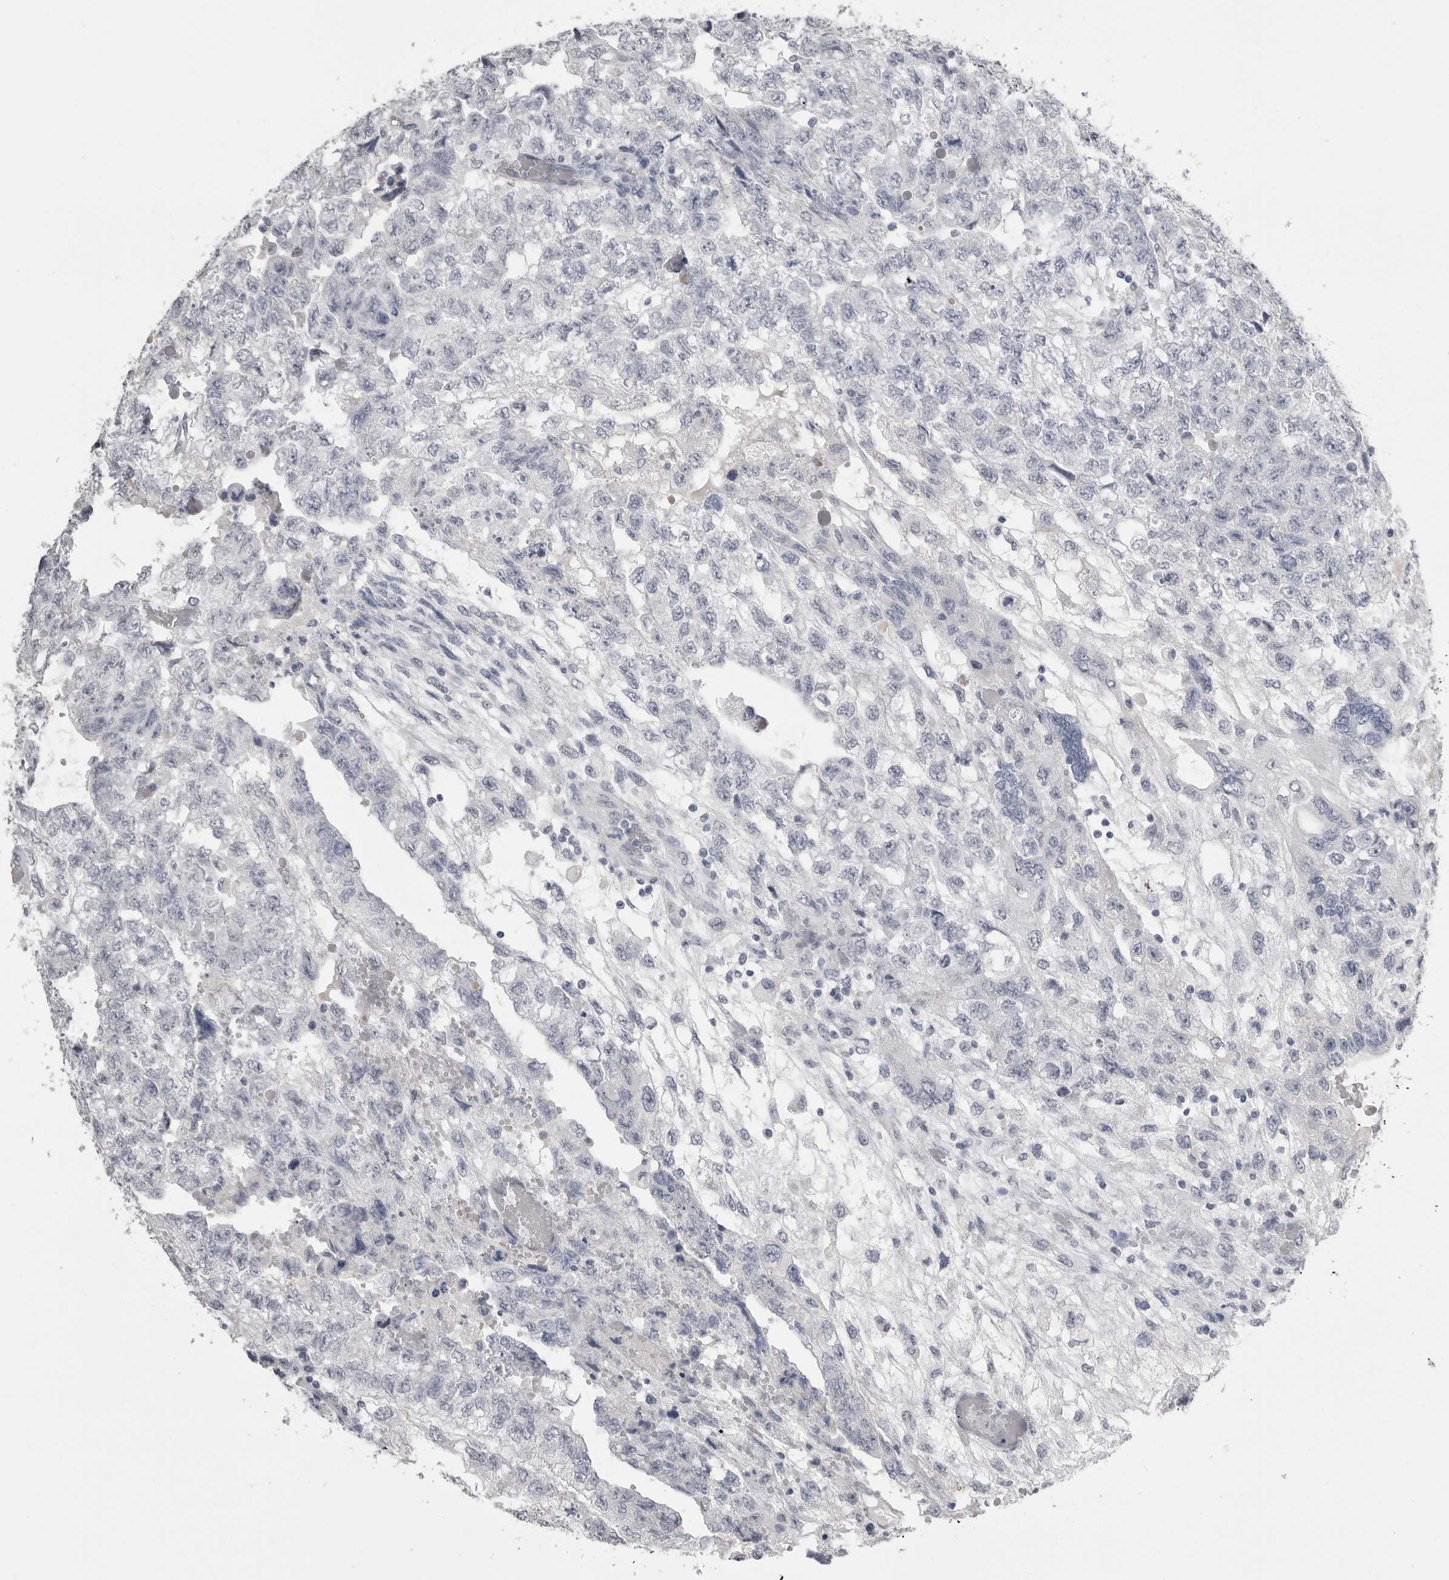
{"staining": {"intensity": "negative", "quantity": "none", "location": "none"}, "tissue": "testis cancer", "cell_type": "Tumor cells", "image_type": "cancer", "snomed": [{"axis": "morphology", "description": "Carcinoma, Embryonal, NOS"}, {"axis": "topography", "description": "Testis"}], "caption": "Immunohistochemistry histopathology image of neoplastic tissue: human testis embryonal carcinoma stained with DAB demonstrates no significant protein expression in tumor cells. The staining was performed using DAB to visualize the protein expression in brown, while the nuclei were stained in blue with hematoxylin (Magnification: 20x).", "gene": "CPB1", "patient": {"sex": "male", "age": 36}}